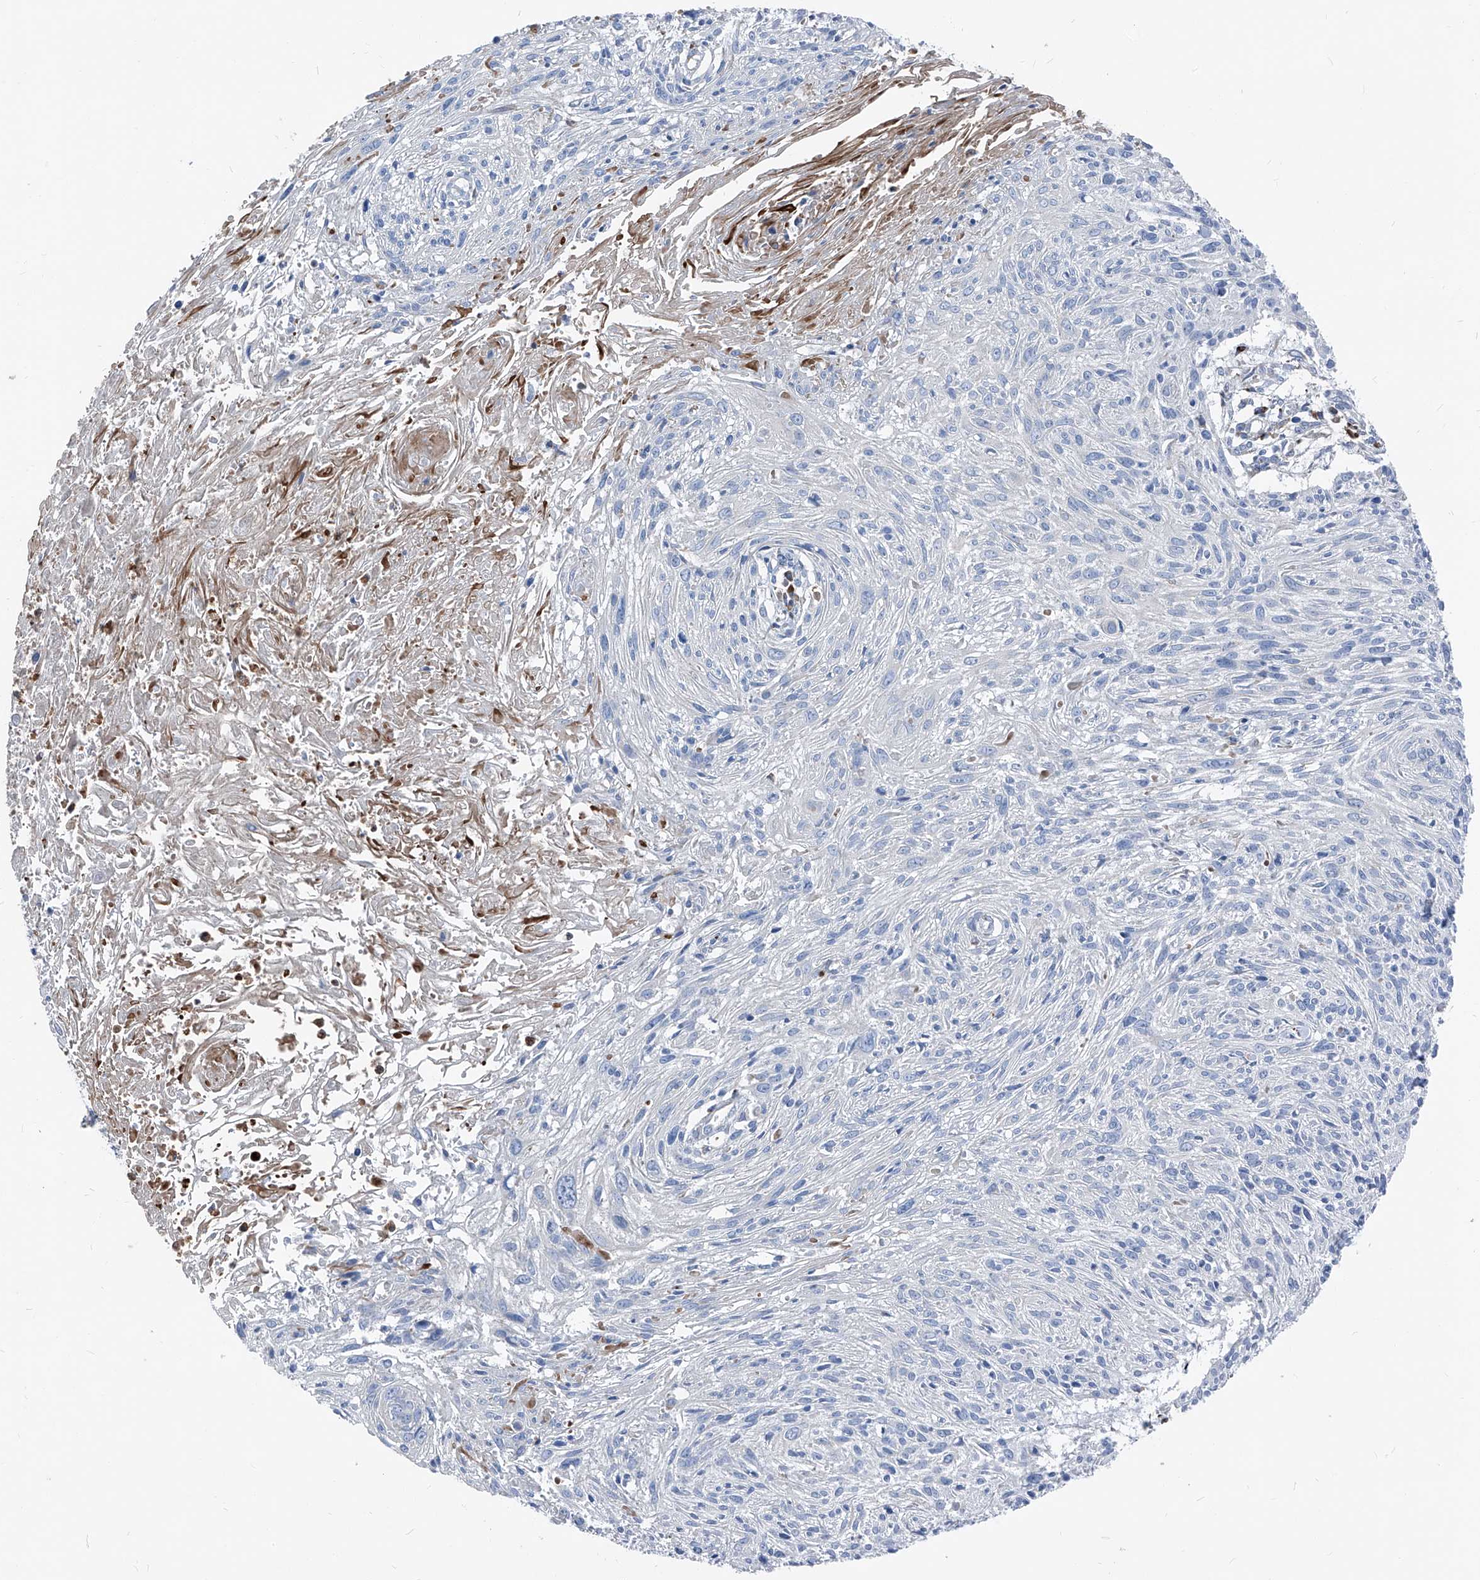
{"staining": {"intensity": "negative", "quantity": "none", "location": "none"}, "tissue": "cervical cancer", "cell_type": "Tumor cells", "image_type": "cancer", "snomed": [{"axis": "morphology", "description": "Squamous cell carcinoma, NOS"}, {"axis": "topography", "description": "Cervix"}], "caption": "Squamous cell carcinoma (cervical) stained for a protein using IHC demonstrates no positivity tumor cells.", "gene": "IFI27", "patient": {"sex": "female", "age": 51}}